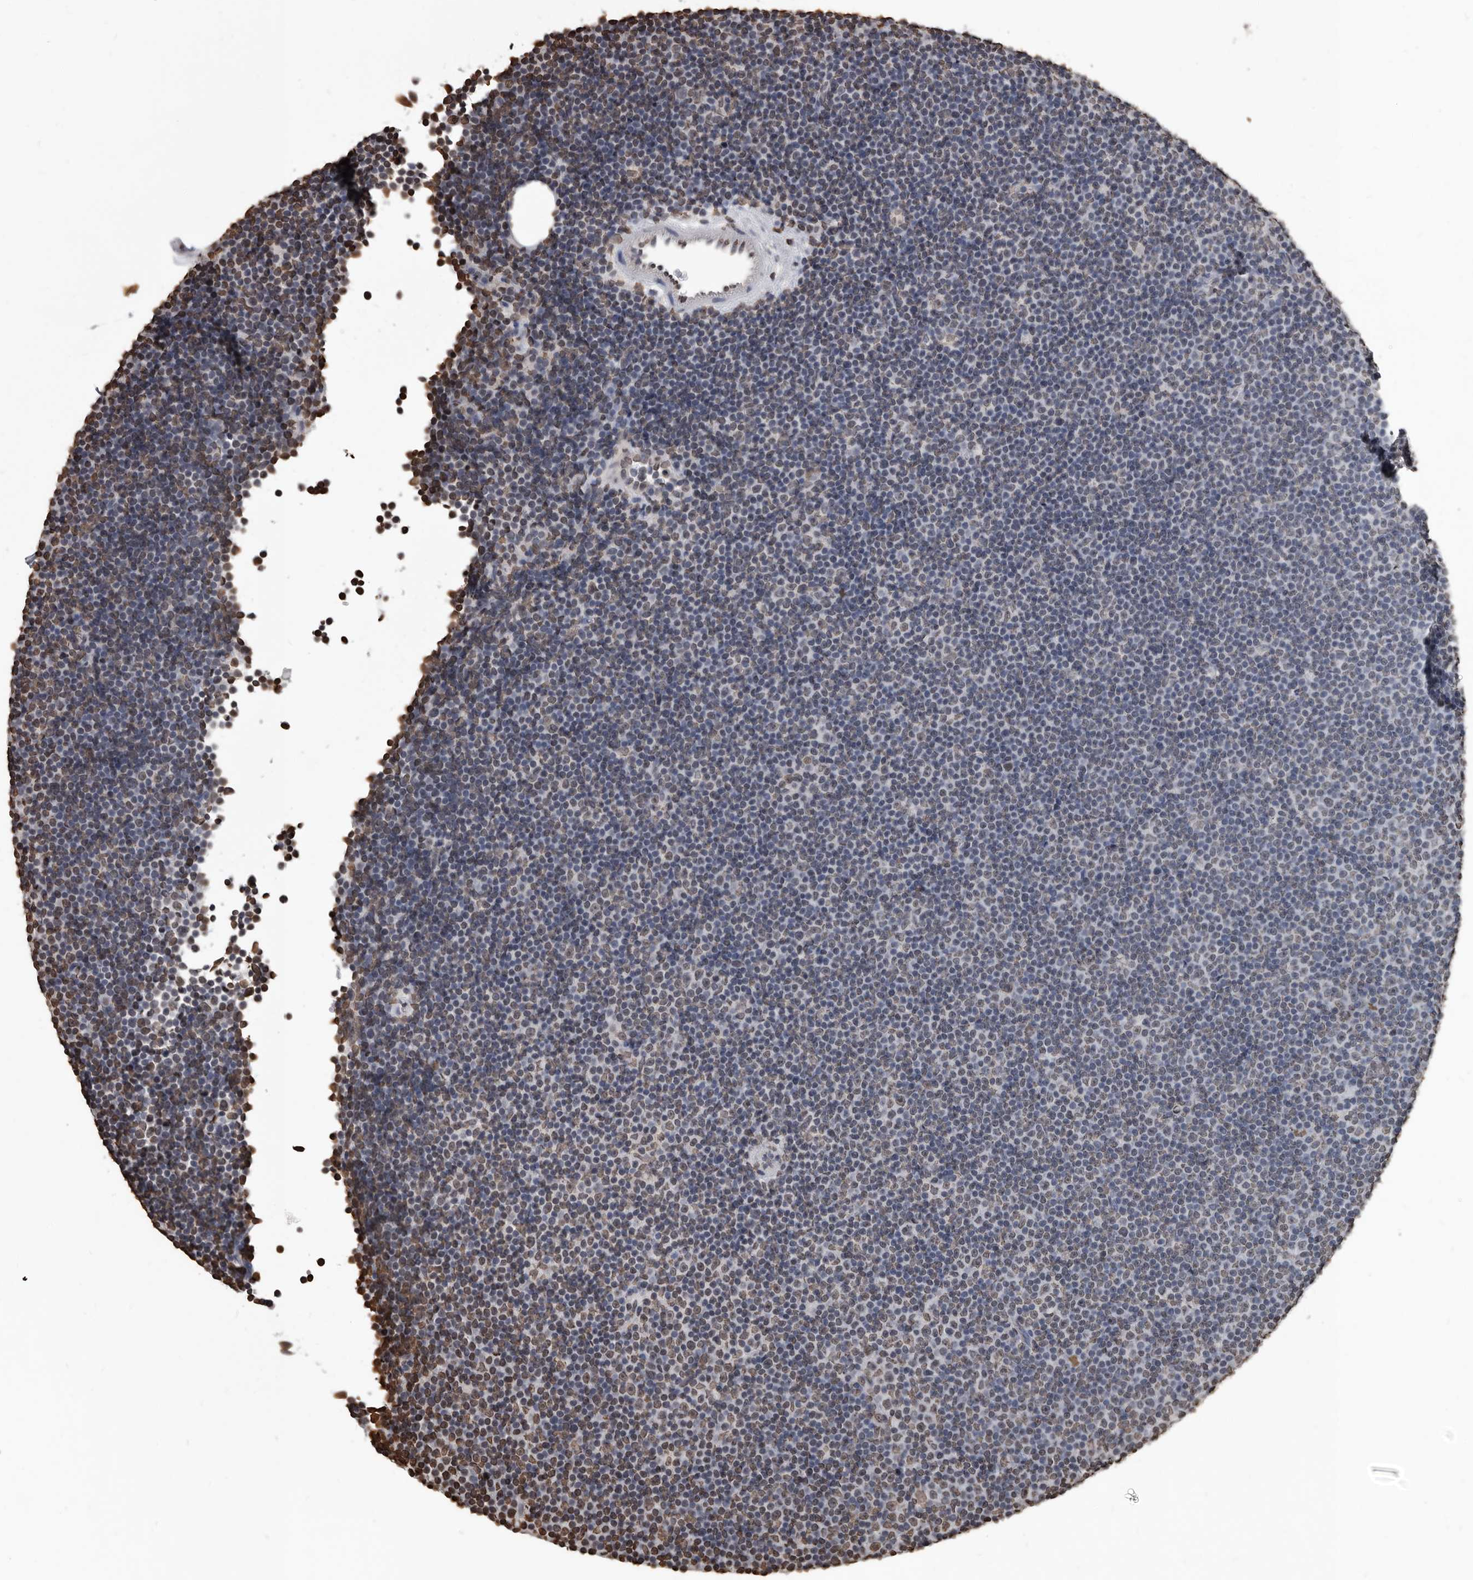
{"staining": {"intensity": "moderate", "quantity": "<25%", "location": "nuclear"}, "tissue": "lymphoma", "cell_type": "Tumor cells", "image_type": "cancer", "snomed": [{"axis": "morphology", "description": "Malignant lymphoma, non-Hodgkin's type, Low grade"}, {"axis": "topography", "description": "Lymph node"}], "caption": "Moderate nuclear staining is present in about <25% of tumor cells in malignant lymphoma, non-Hodgkin's type (low-grade).", "gene": "AHR", "patient": {"sex": "female", "age": 67}}